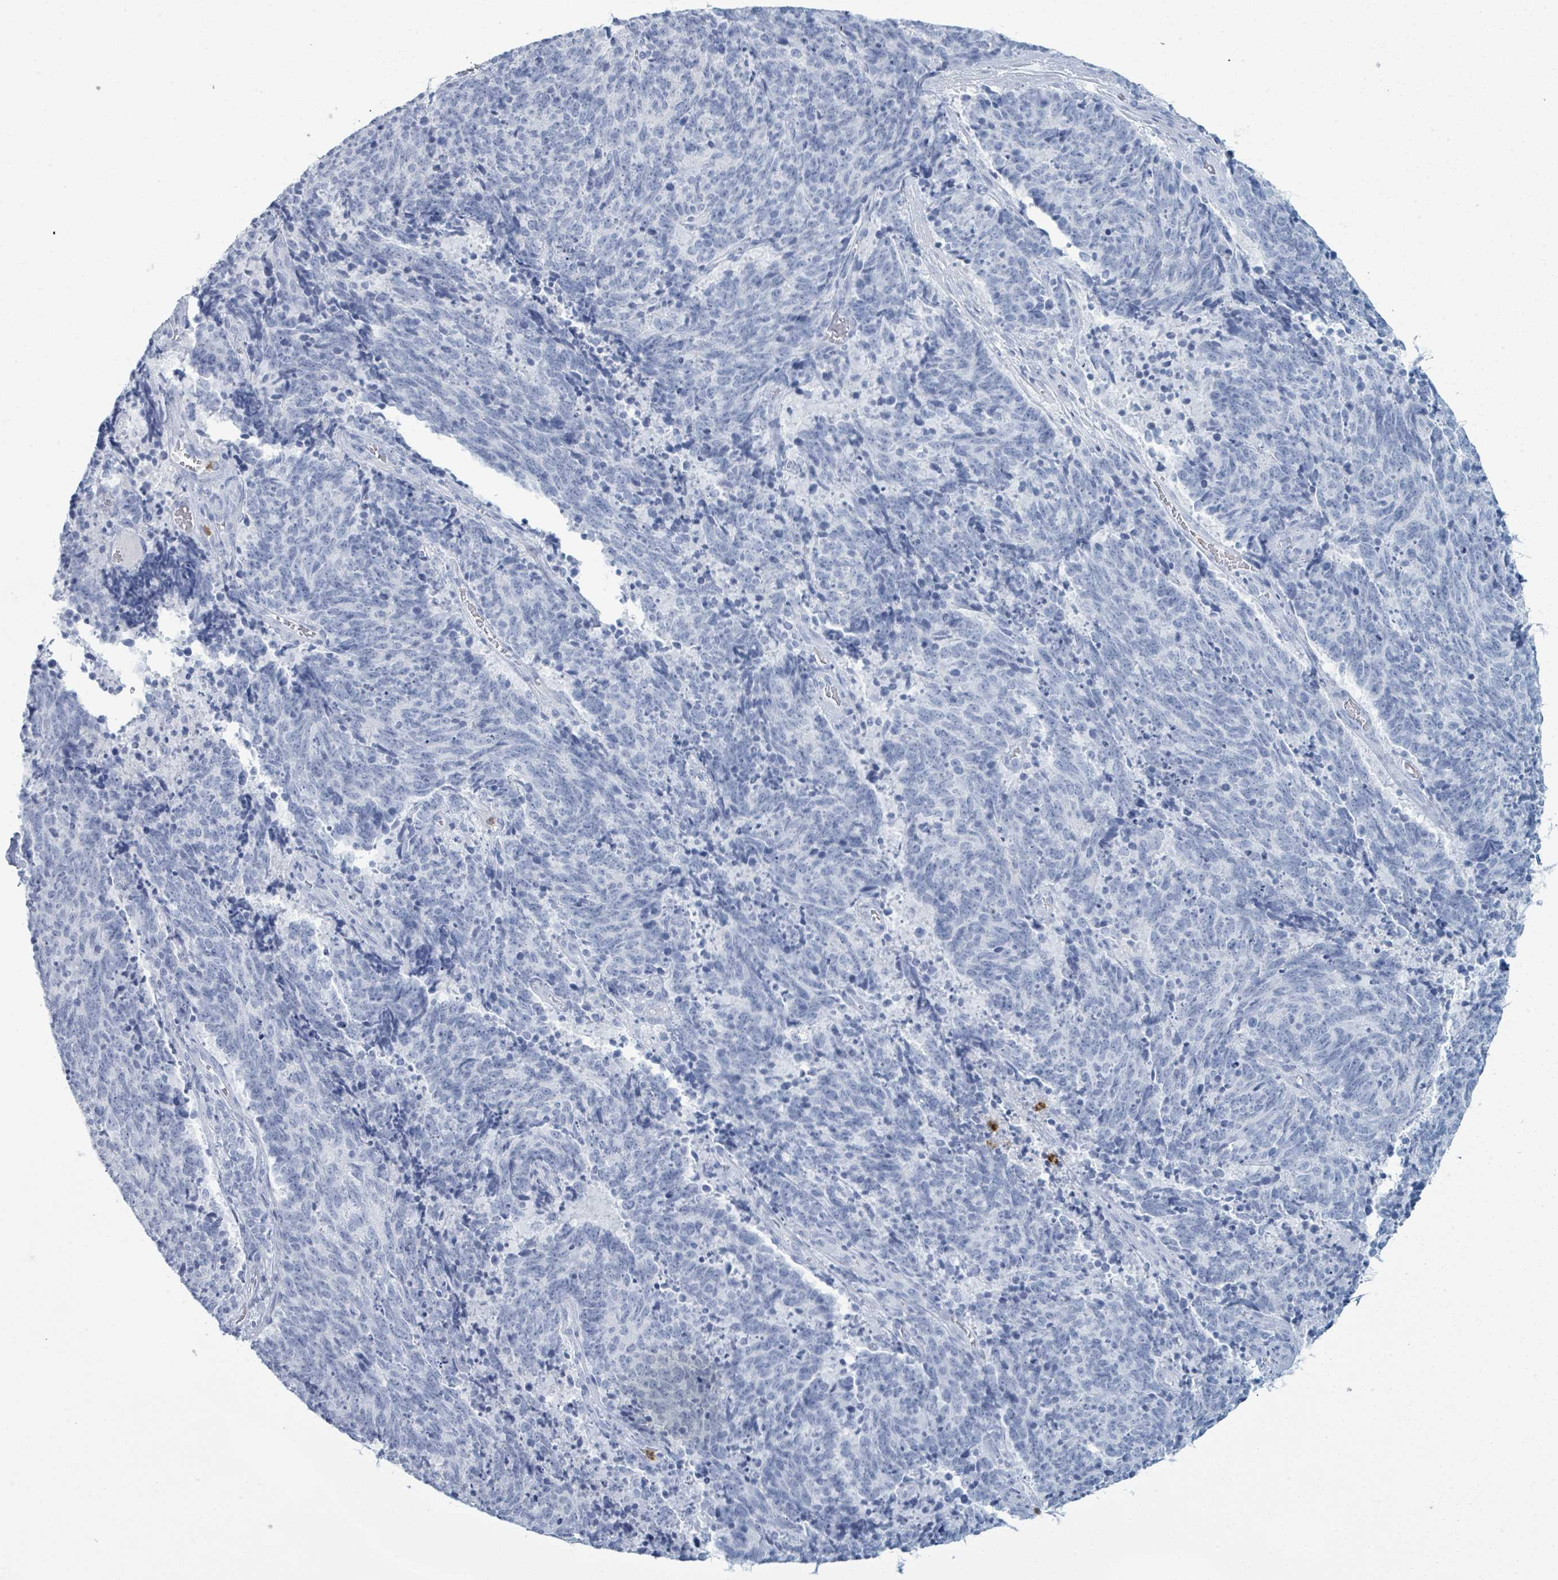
{"staining": {"intensity": "negative", "quantity": "none", "location": "none"}, "tissue": "cervical cancer", "cell_type": "Tumor cells", "image_type": "cancer", "snomed": [{"axis": "morphology", "description": "Squamous cell carcinoma, NOS"}, {"axis": "topography", "description": "Cervix"}], "caption": "DAB (3,3'-diaminobenzidine) immunohistochemical staining of cervical squamous cell carcinoma reveals no significant staining in tumor cells. (DAB immunohistochemistry visualized using brightfield microscopy, high magnification).", "gene": "DEFA4", "patient": {"sex": "female", "age": 29}}